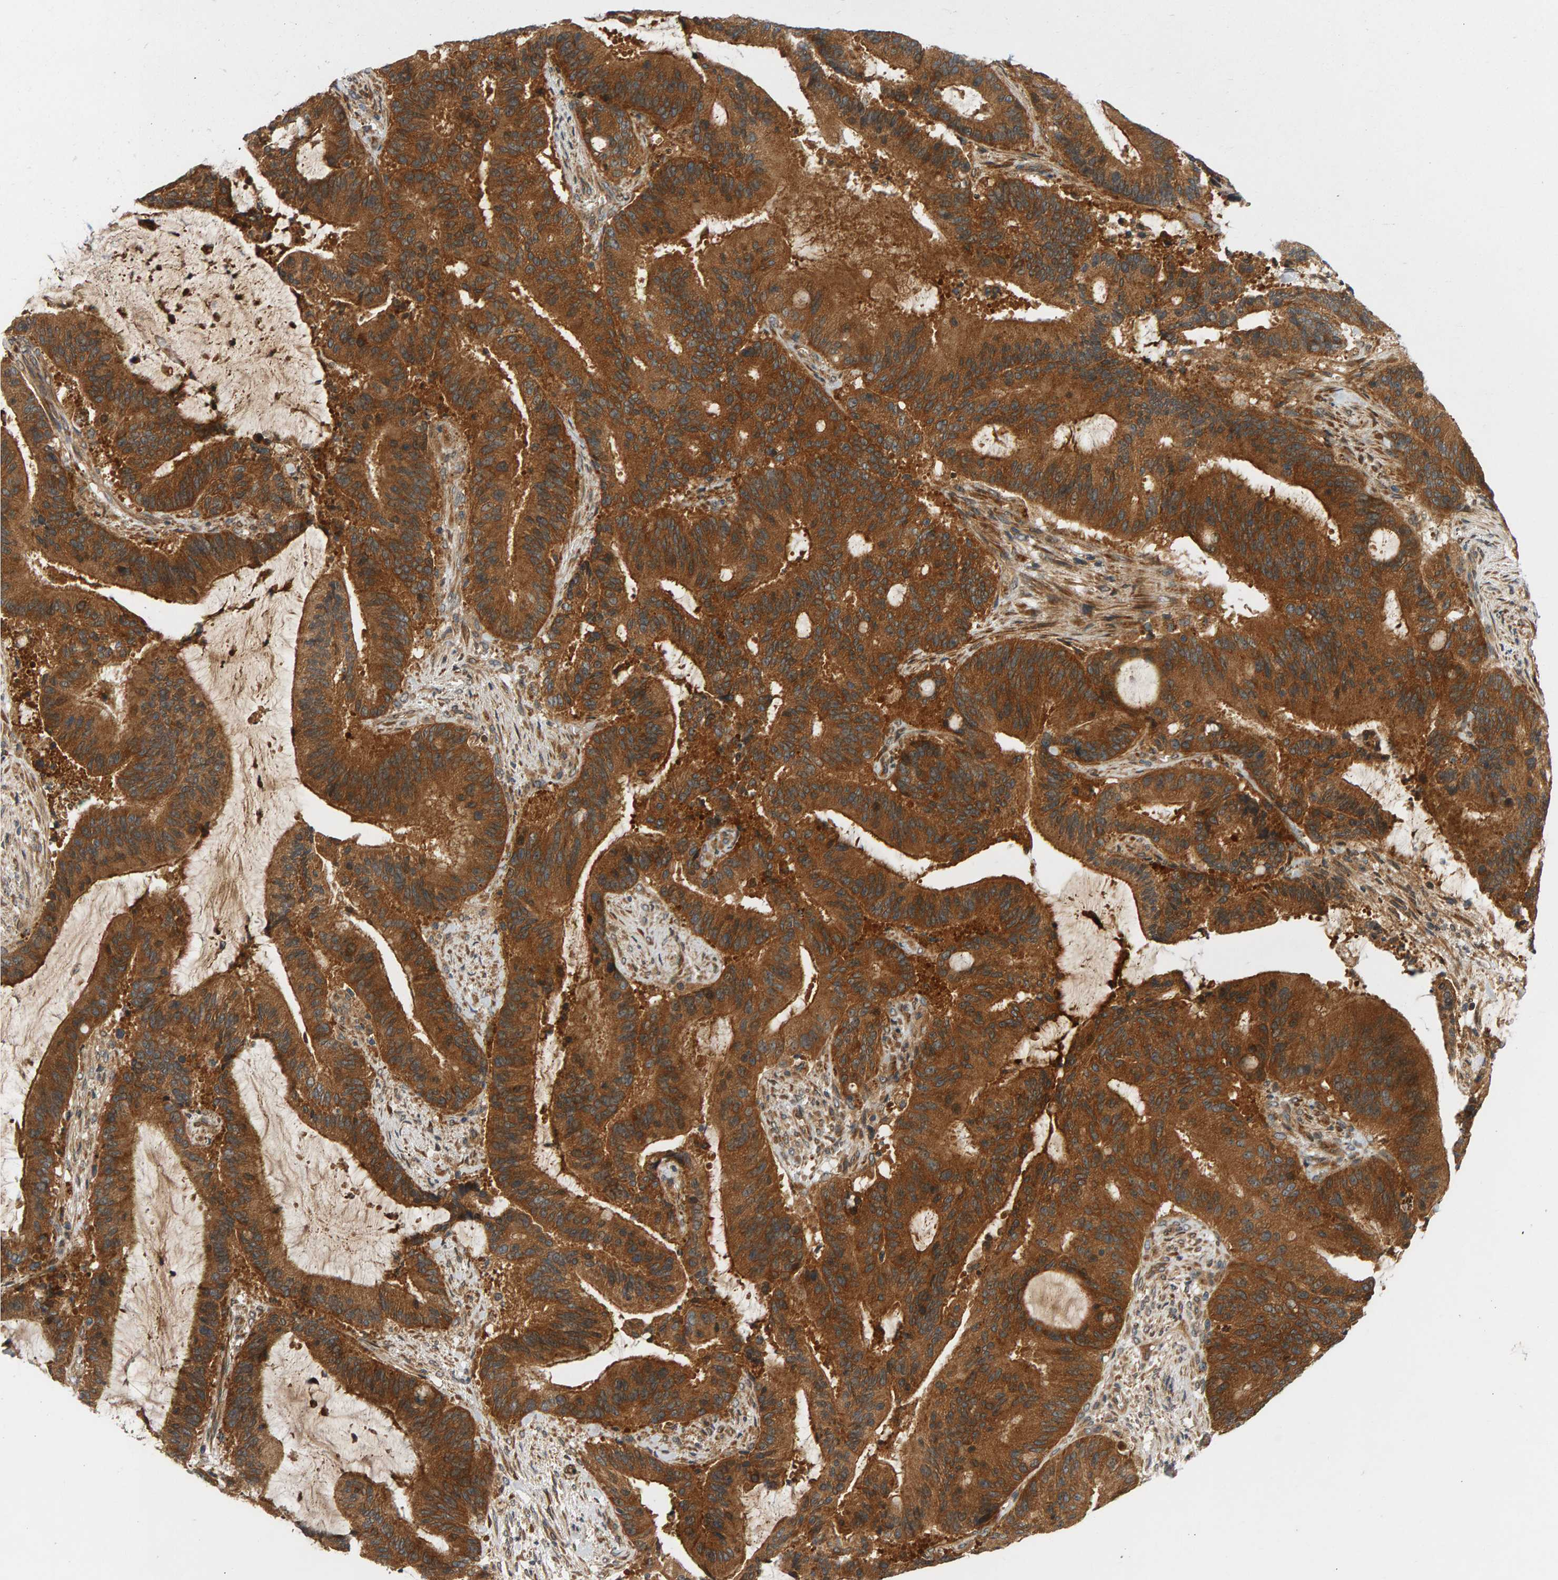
{"staining": {"intensity": "strong", "quantity": ">75%", "location": "cytoplasmic/membranous"}, "tissue": "liver cancer", "cell_type": "Tumor cells", "image_type": "cancer", "snomed": [{"axis": "morphology", "description": "Normal tissue, NOS"}, {"axis": "morphology", "description": "Cholangiocarcinoma"}, {"axis": "topography", "description": "Liver"}, {"axis": "topography", "description": "Peripheral nerve tissue"}], "caption": "Strong cytoplasmic/membranous positivity is appreciated in approximately >75% of tumor cells in liver cancer.", "gene": "BAHCC1", "patient": {"sex": "female", "age": 73}}